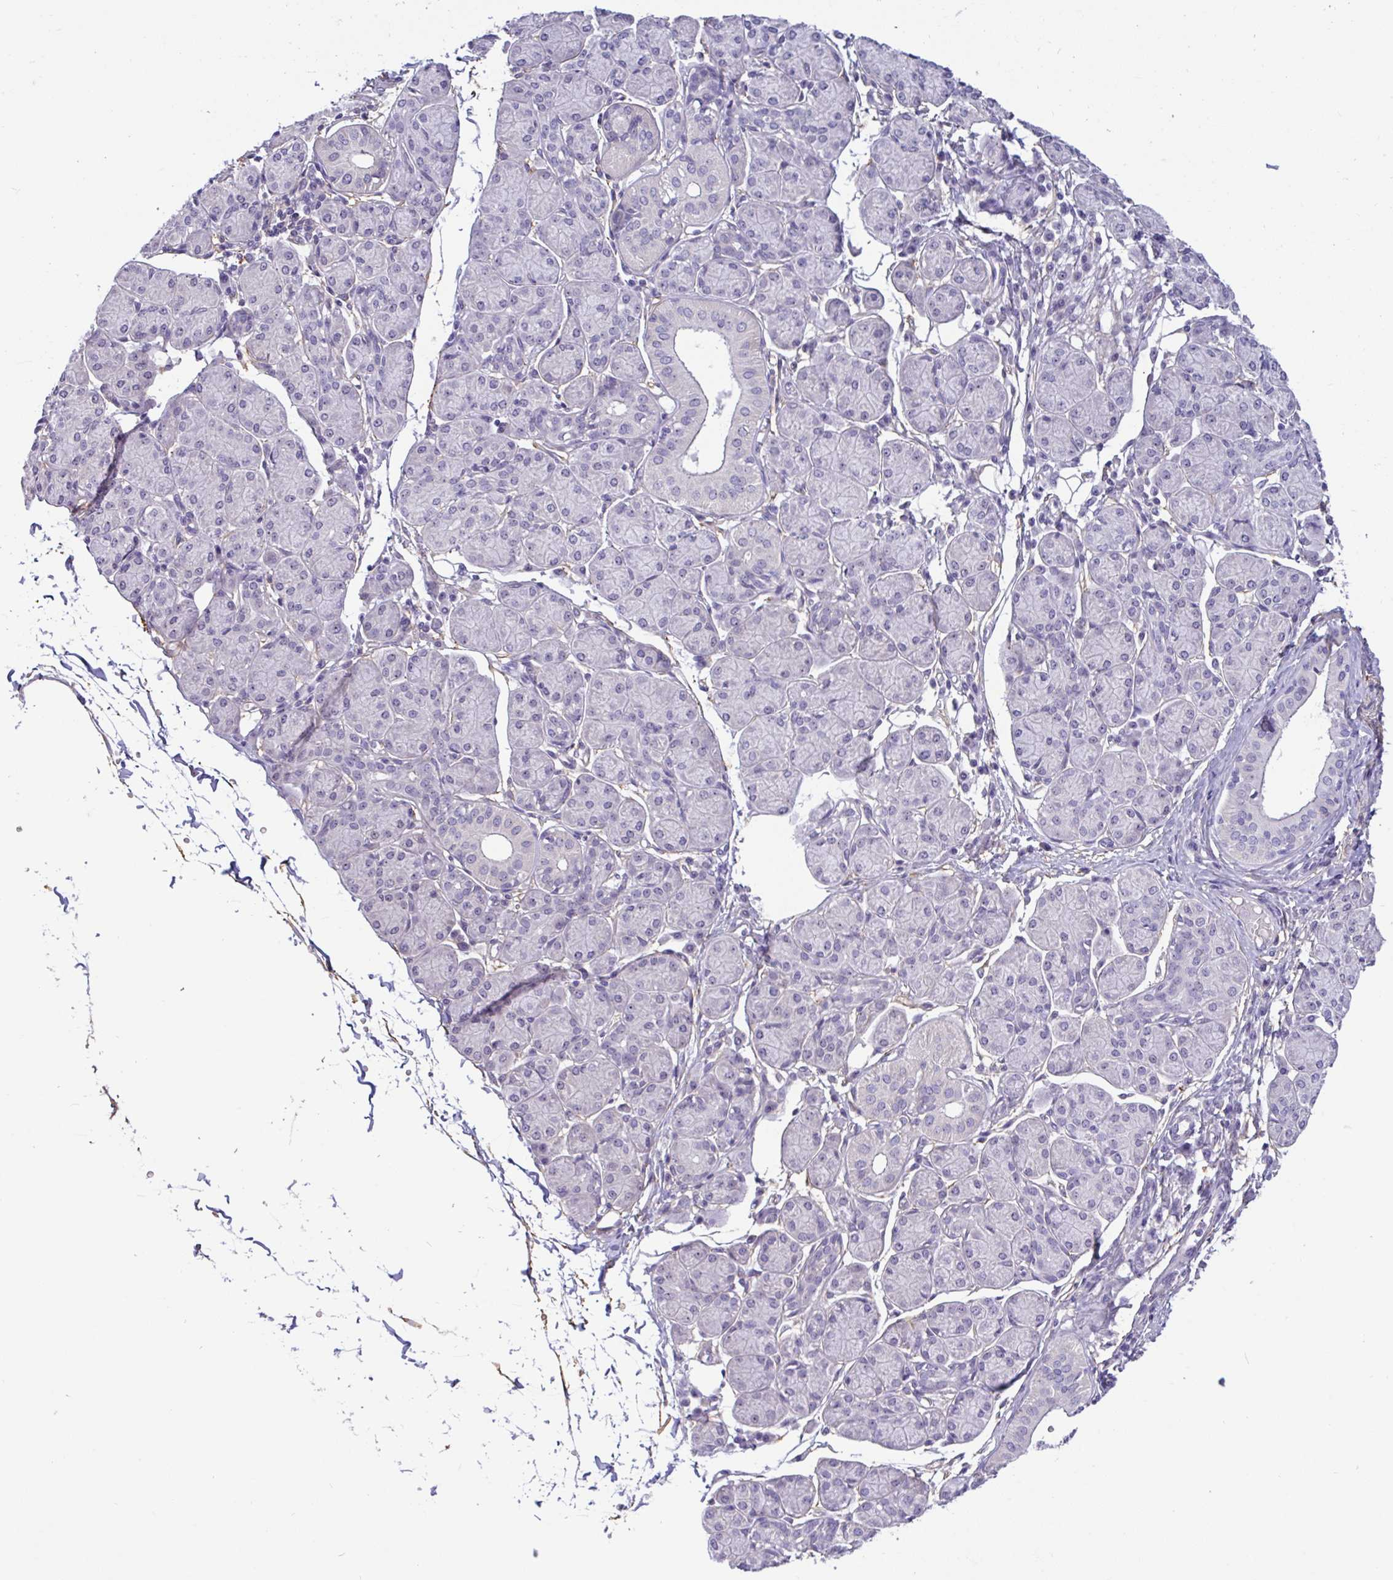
{"staining": {"intensity": "moderate", "quantity": "<25%", "location": "nuclear"}, "tissue": "salivary gland", "cell_type": "Glandular cells", "image_type": "normal", "snomed": [{"axis": "morphology", "description": "Normal tissue, NOS"}, {"axis": "morphology", "description": "Inflammation, NOS"}, {"axis": "topography", "description": "Lymph node"}, {"axis": "topography", "description": "Salivary gland"}], "caption": "Immunohistochemistry staining of normal salivary gland, which reveals low levels of moderate nuclear staining in approximately <25% of glandular cells indicating moderate nuclear protein expression. The staining was performed using DAB (3,3'-diaminobenzidine) (brown) for protein detection and nuclei were counterstained in hematoxylin (blue).", "gene": "MXRA8", "patient": {"sex": "male", "age": 3}}